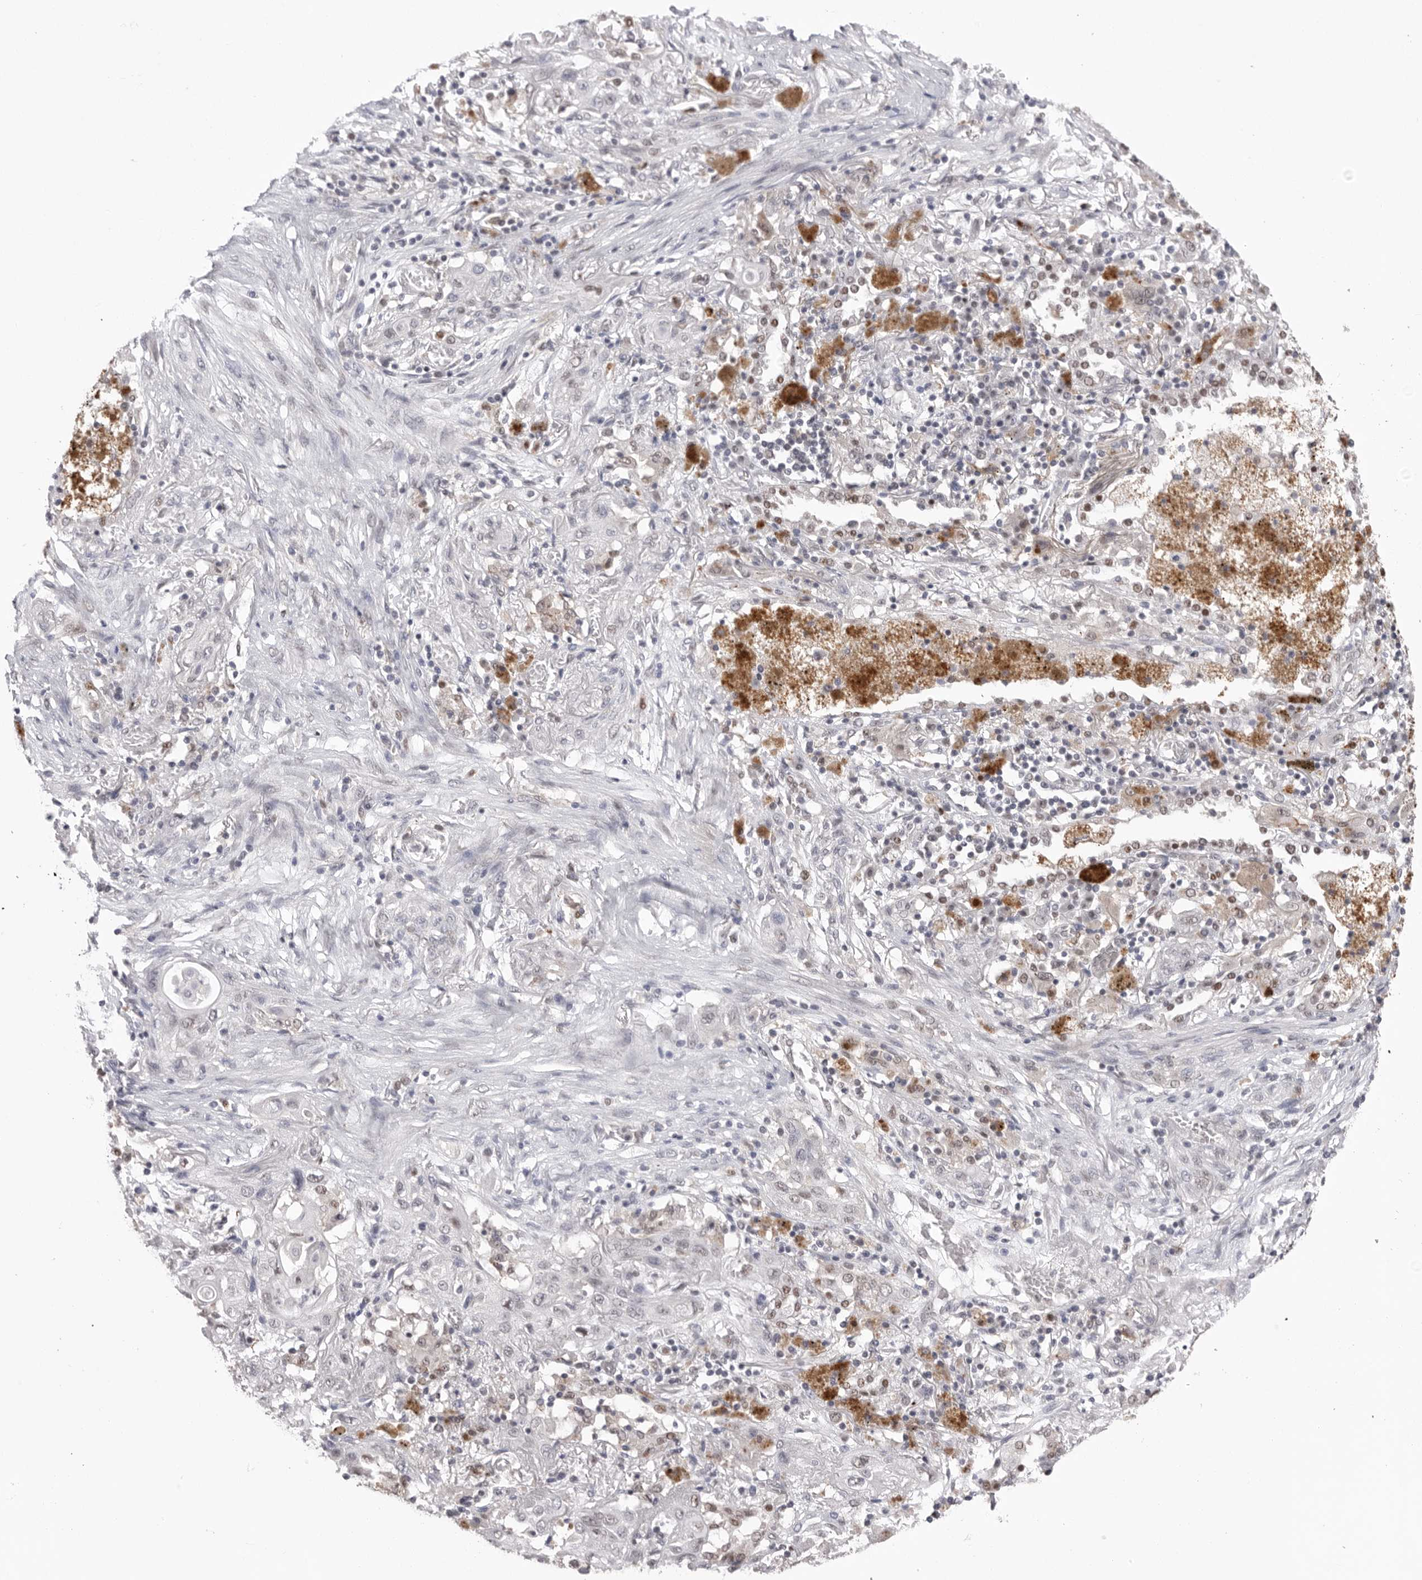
{"staining": {"intensity": "negative", "quantity": "none", "location": "none"}, "tissue": "lung cancer", "cell_type": "Tumor cells", "image_type": "cancer", "snomed": [{"axis": "morphology", "description": "Squamous cell carcinoma, NOS"}, {"axis": "topography", "description": "Lung"}], "caption": "IHC of squamous cell carcinoma (lung) exhibits no positivity in tumor cells. The staining was performed using DAB to visualize the protein expression in brown, while the nuclei were stained in blue with hematoxylin (Magnification: 20x).", "gene": "BCLAF3", "patient": {"sex": "female", "age": 47}}